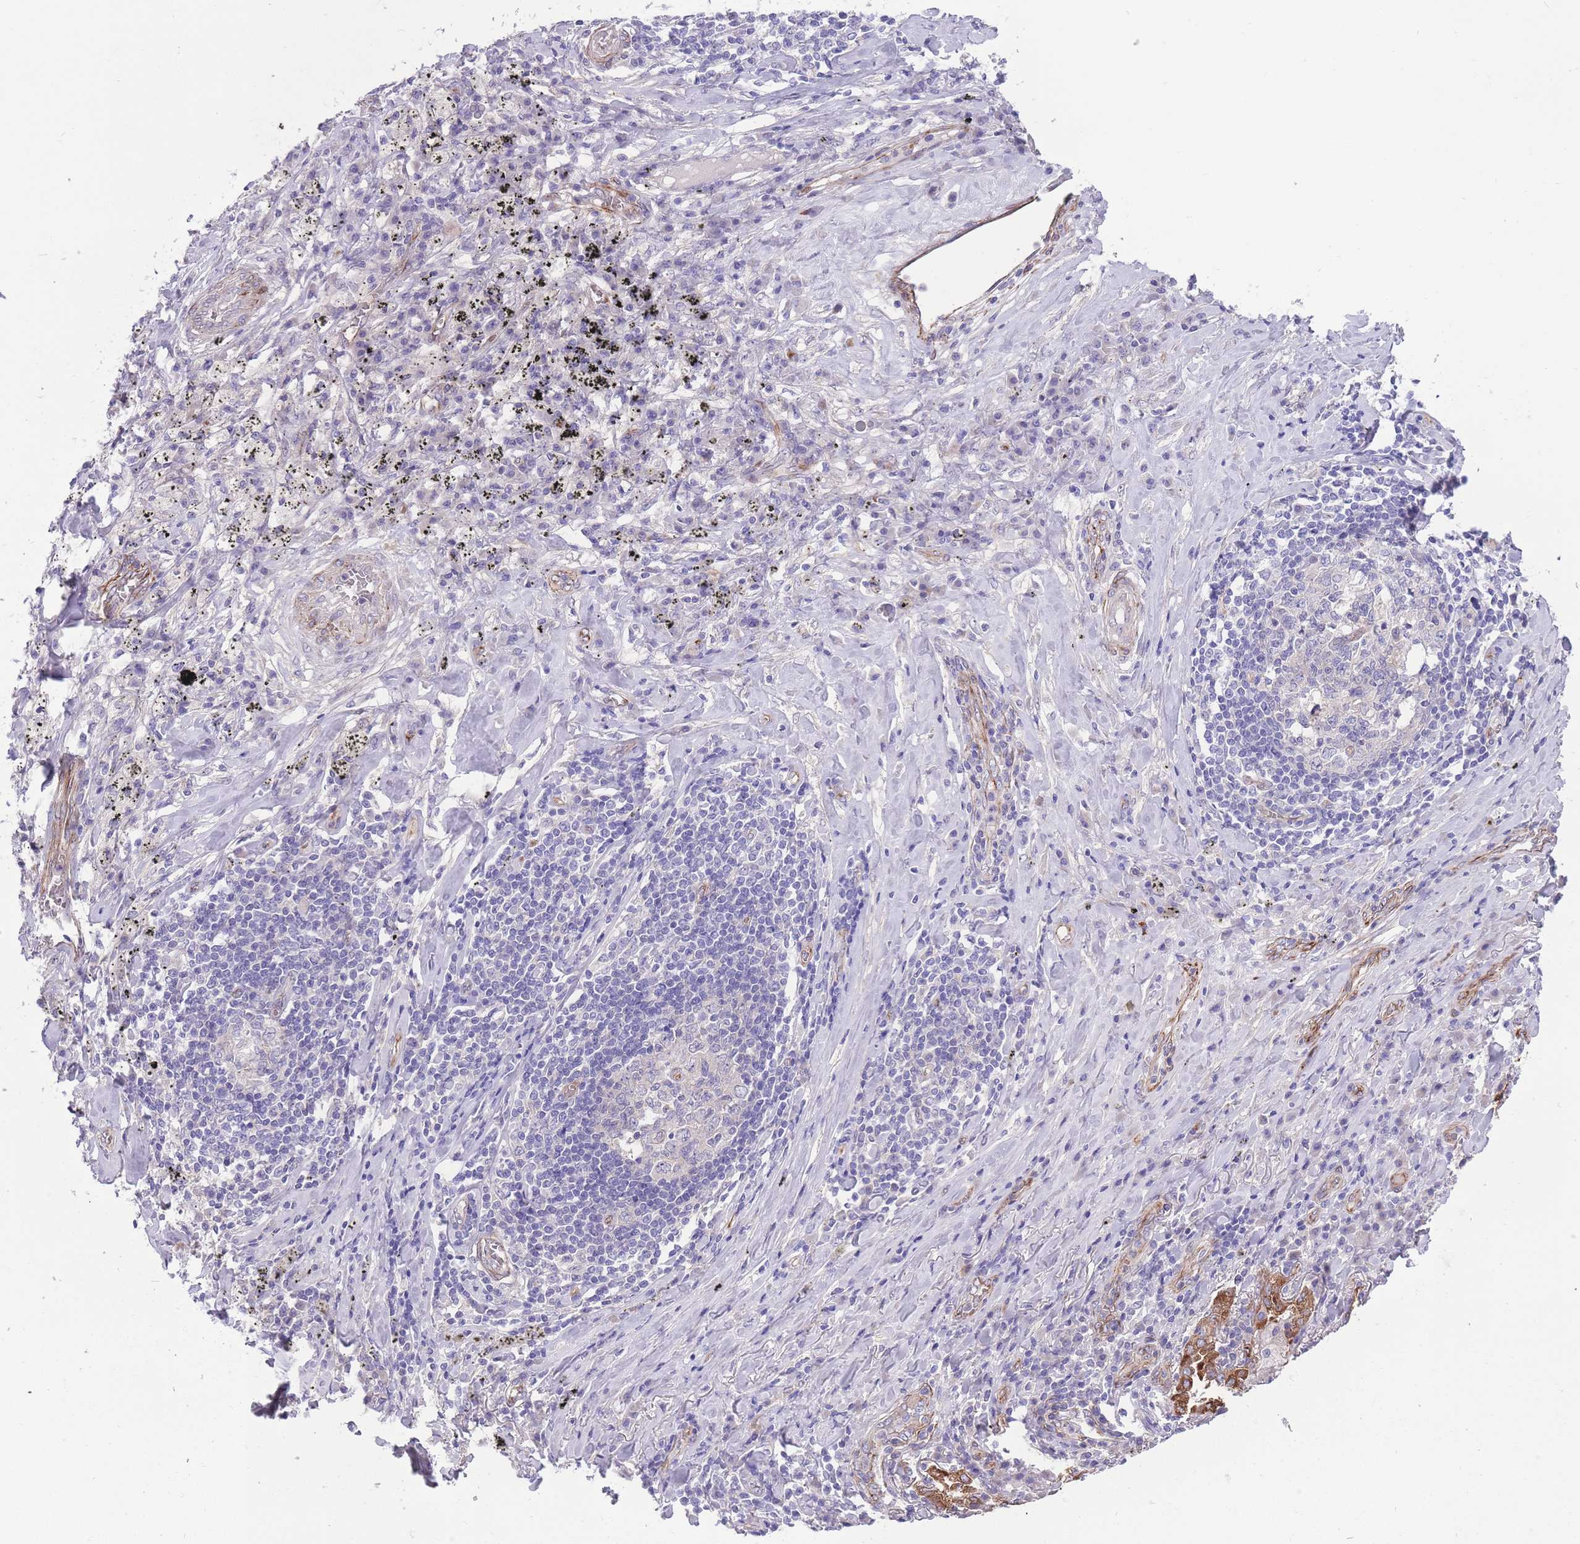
{"staining": {"intensity": "strong", "quantity": "<25%", "location": "cytoplasmic/membranous"}, "tissue": "lung cancer", "cell_type": "Tumor cells", "image_type": "cancer", "snomed": [{"axis": "morphology", "description": "Squamous cell carcinoma, NOS"}, {"axis": "topography", "description": "Lung"}], "caption": "Tumor cells reveal strong cytoplasmic/membranous positivity in about <25% of cells in squamous cell carcinoma (lung).", "gene": "RGS11", "patient": {"sex": "female", "age": 63}}